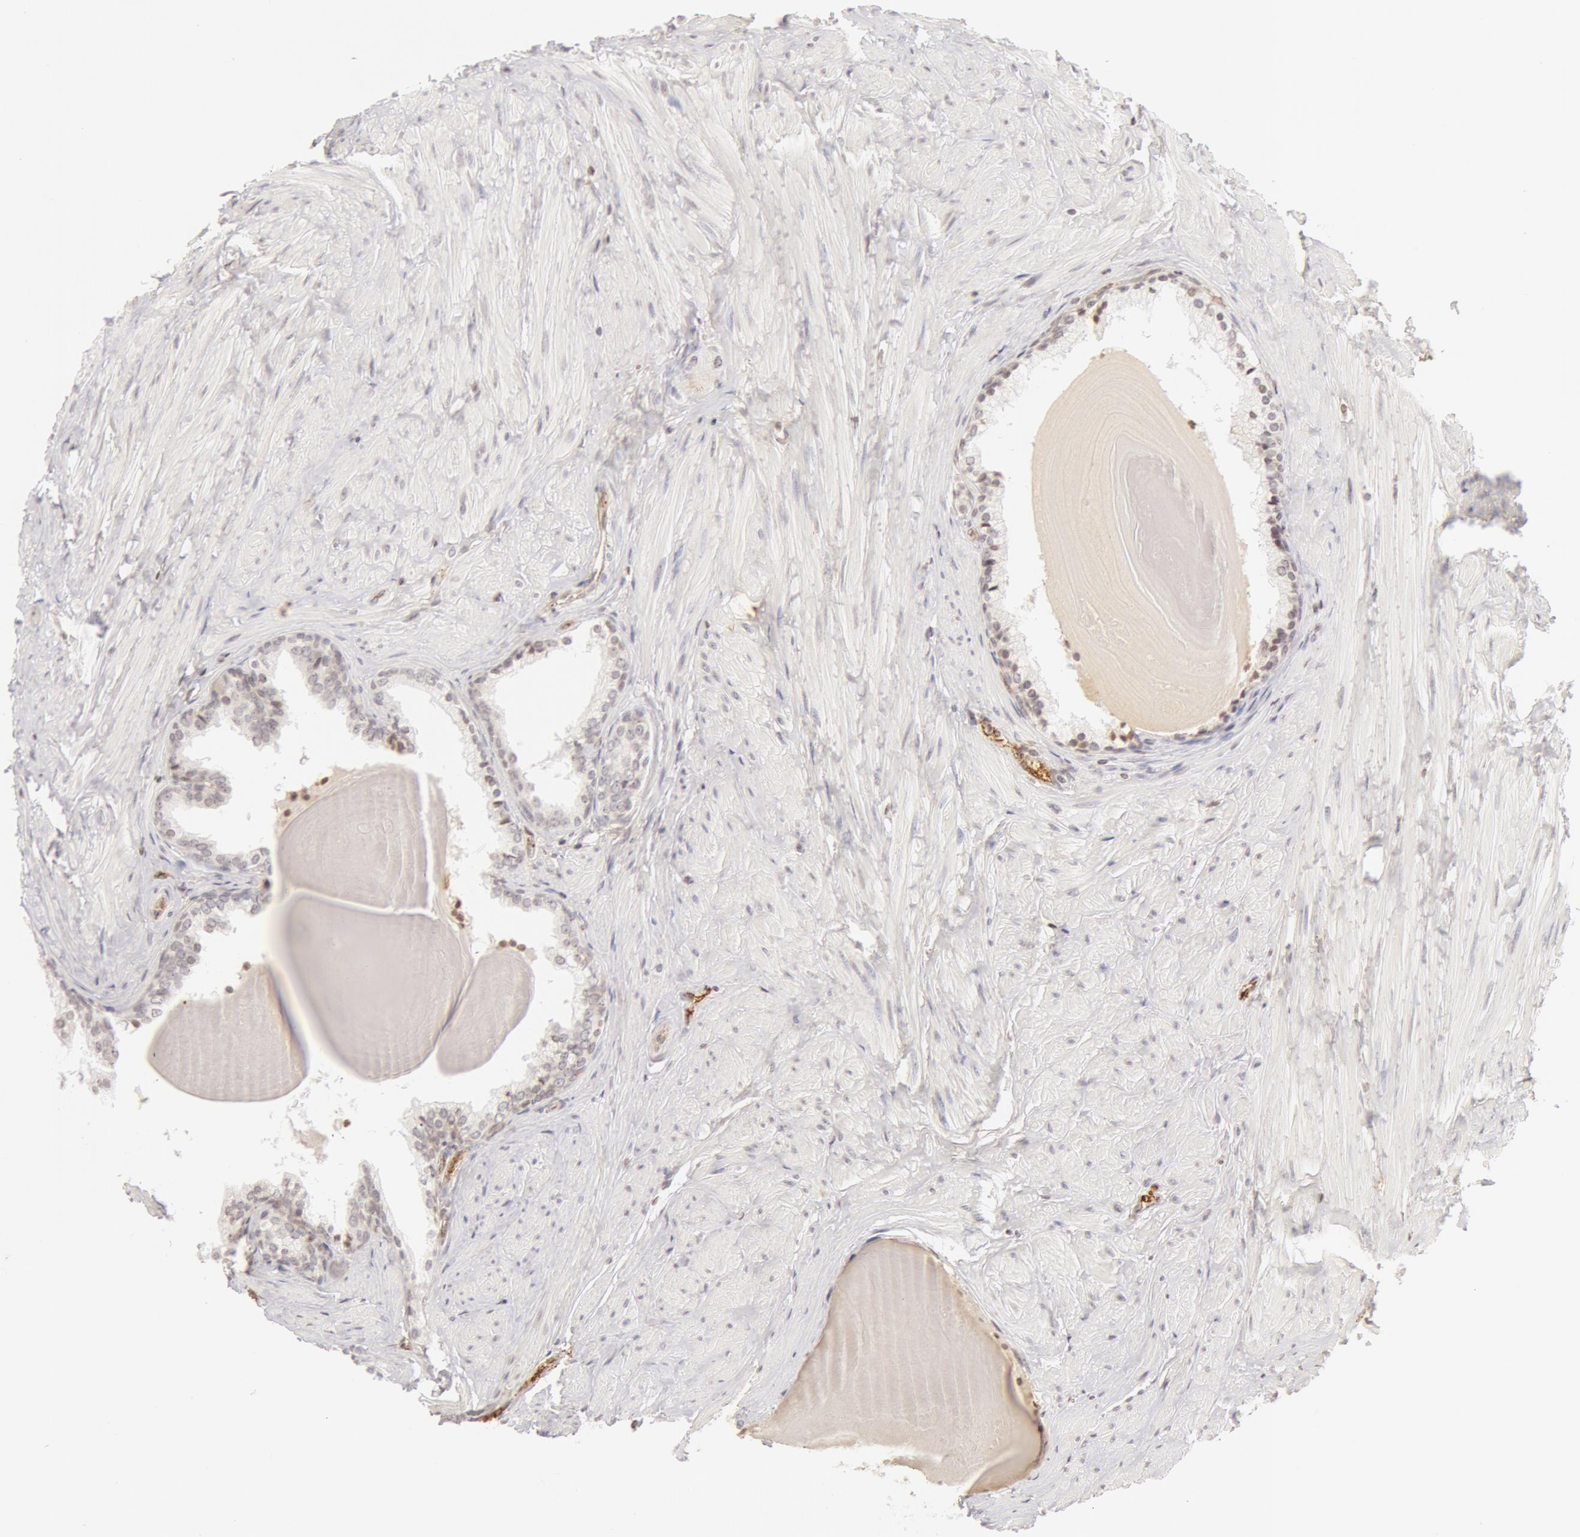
{"staining": {"intensity": "negative", "quantity": "none", "location": "none"}, "tissue": "prostate", "cell_type": "Glandular cells", "image_type": "normal", "snomed": [{"axis": "morphology", "description": "Normal tissue, NOS"}, {"axis": "topography", "description": "Prostate"}], "caption": "Immunohistochemical staining of normal prostate displays no significant positivity in glandular cells. The staining is performed using DAB brown chromogen with nuclei counter-stained in using hematoxylin.", "gene": "VWF", "patient": {"sex": "male", "age": 65}}